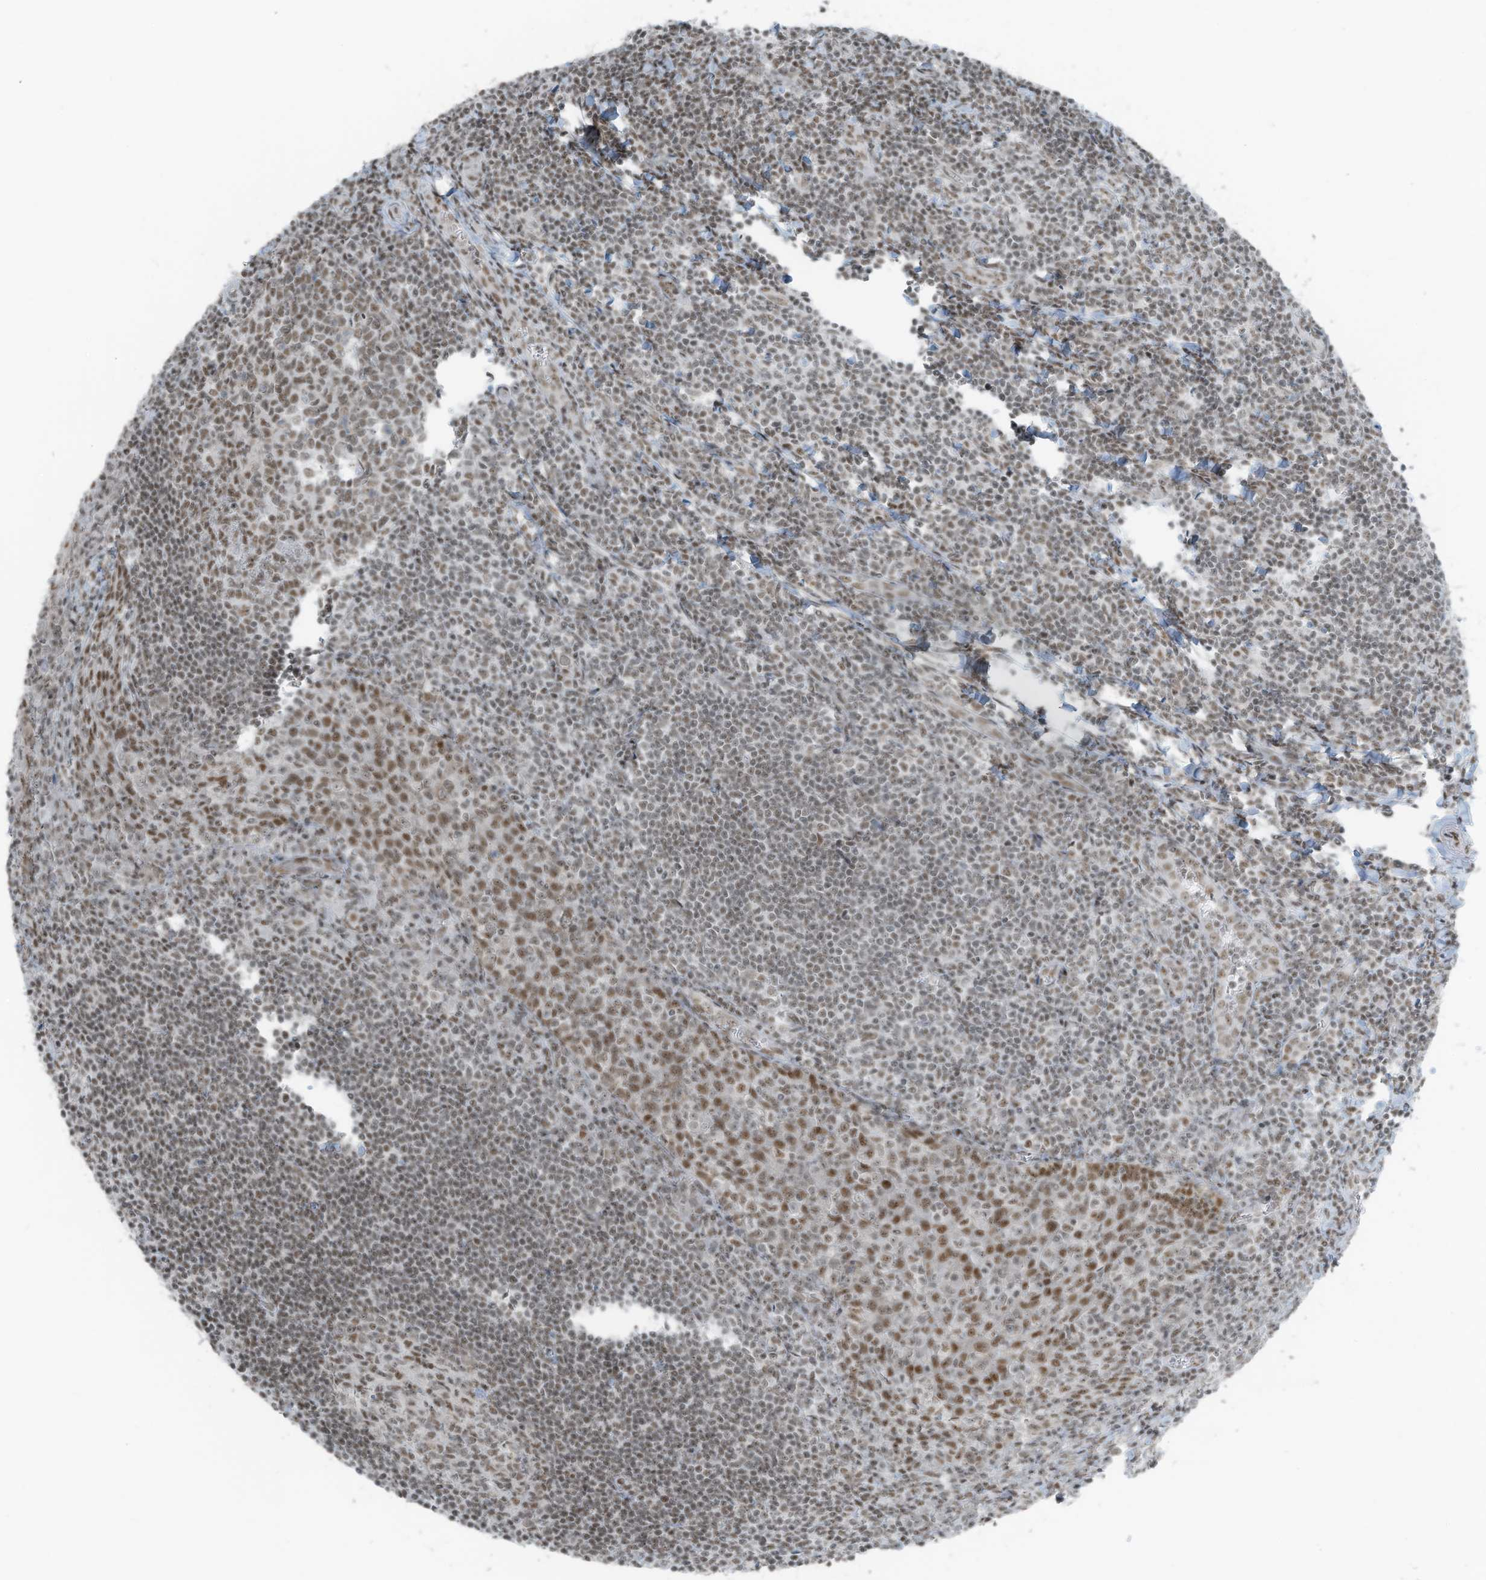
{"staining": {"intensity": "weak", "quantity": "25%-75%", "location": "nuclear"}, "tissue": "tonsil", "cell_type": "Germinal center cells", "image_type": "normal", "snomed": [{"axis": "morphology", "description": "Normal tissue, NOS"}, {"axis": "topography", "description": "Tonsil"}], "caption": "Immunohistochemistry photomicrograph of normal human tonsil stained for a protein (brown), which displays low levels of weak nuclear staining in about 25%-75% of germinal center cells.", "gene": "WRNIP1", "patient": {"sex": "male", "age": 27}}